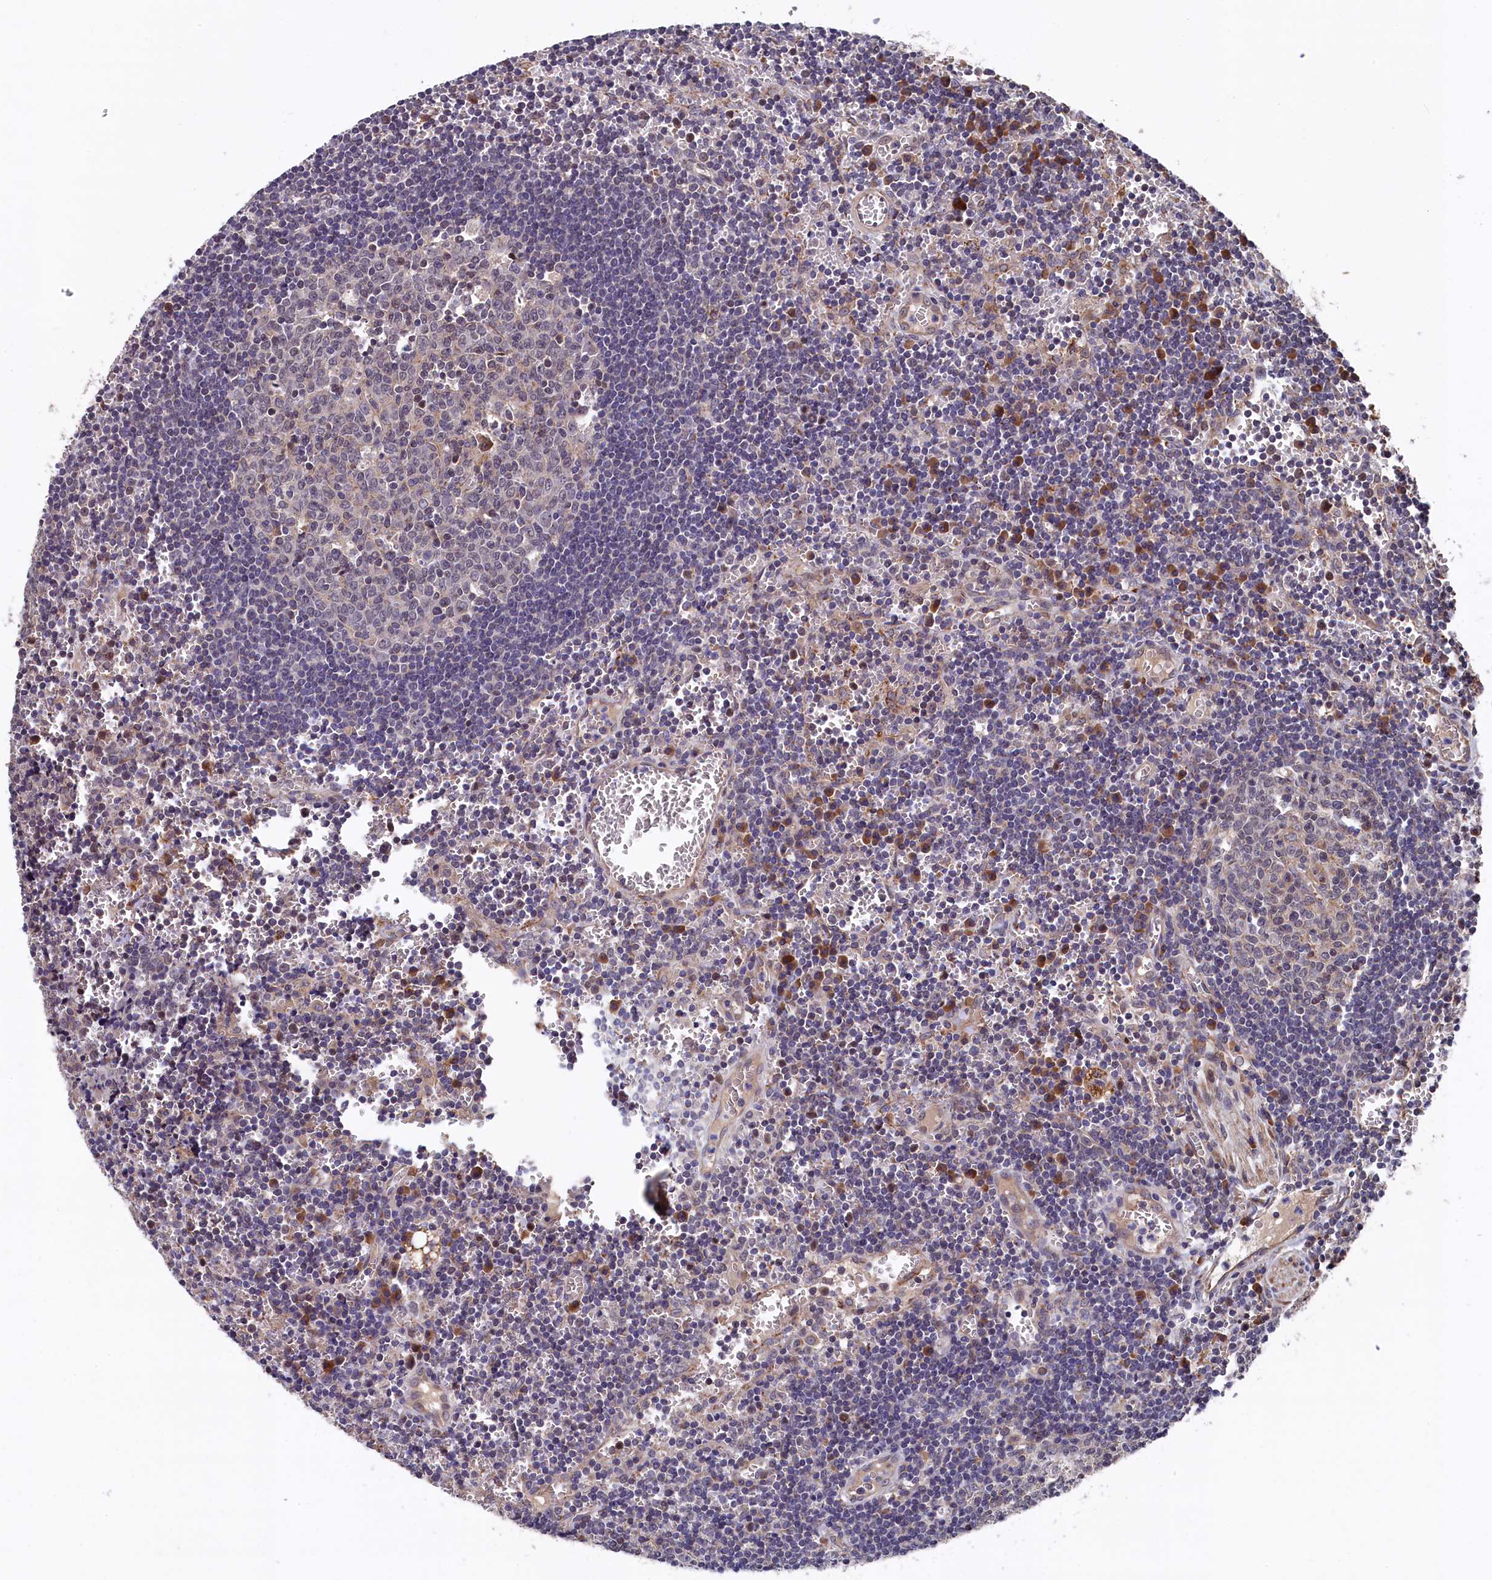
{"staining": {"intensity": "negative", "quantity": "none", "location": "none"}, "tissue": "lymph node", "cell_type": "Germinal center cells", "image_type": "normal", "snomed": [{"axis": "morphology", "description": "Normal tissue, NOS"}, {"axis": "topography", "description": "Lymph node"}], "caption": "Immunohistochemistry (IHC) of normal human lymph node exhibits no staining in germinal center cells. The staining is performed using DAB brown chromogen with nuclei counter-stained in using hematoxylin.", "gene": "SLC12A4", "patient": {"sex": "female", "age": 73}}